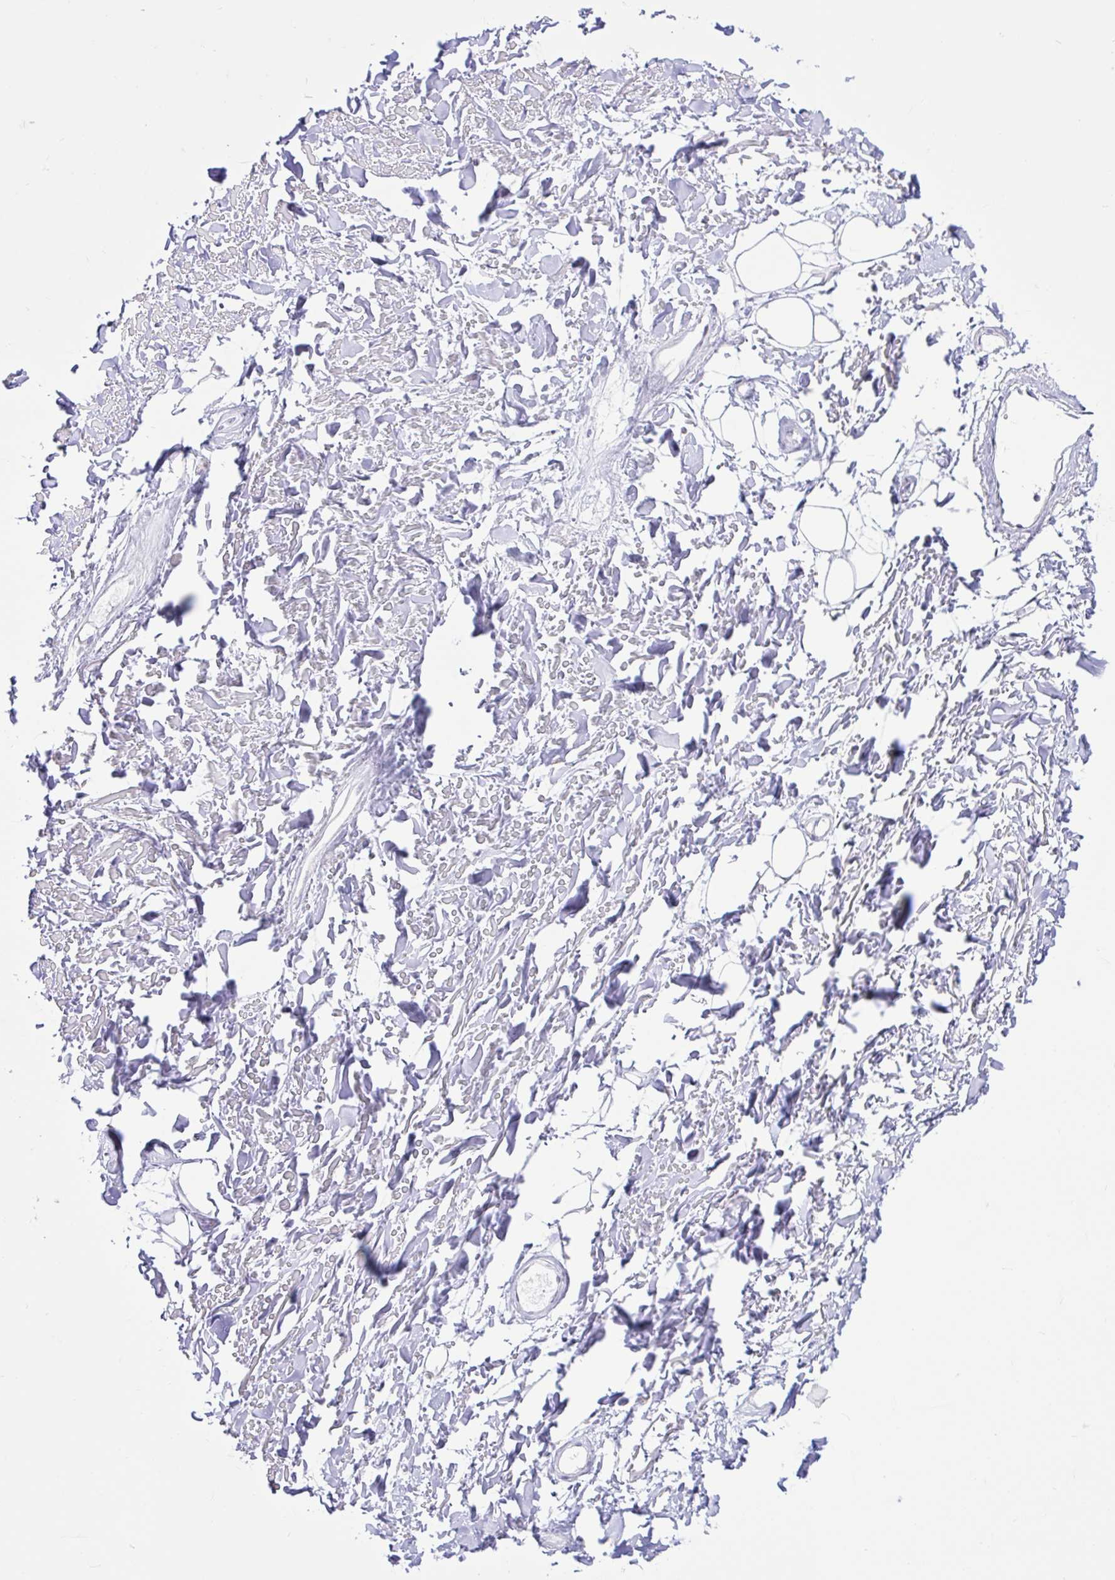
{"staining": {"intensity": "negative", "quantity": "none", "location": "none"}, "tissue": "adipose tissue", "cell_type": "Adipocytes", "image_type": "normal", "snomed": [{"axis": "morphology", "description": "Normal tissue, NOS"}, {"axis": "topography", "description": "Cartilage tissue"}], "caption": "Histopathology image shows no significant protein staining in adipocytes of benign adipose tissue.", "gene": "LARS1", "patient": {"sex": "male", "age": 57}}